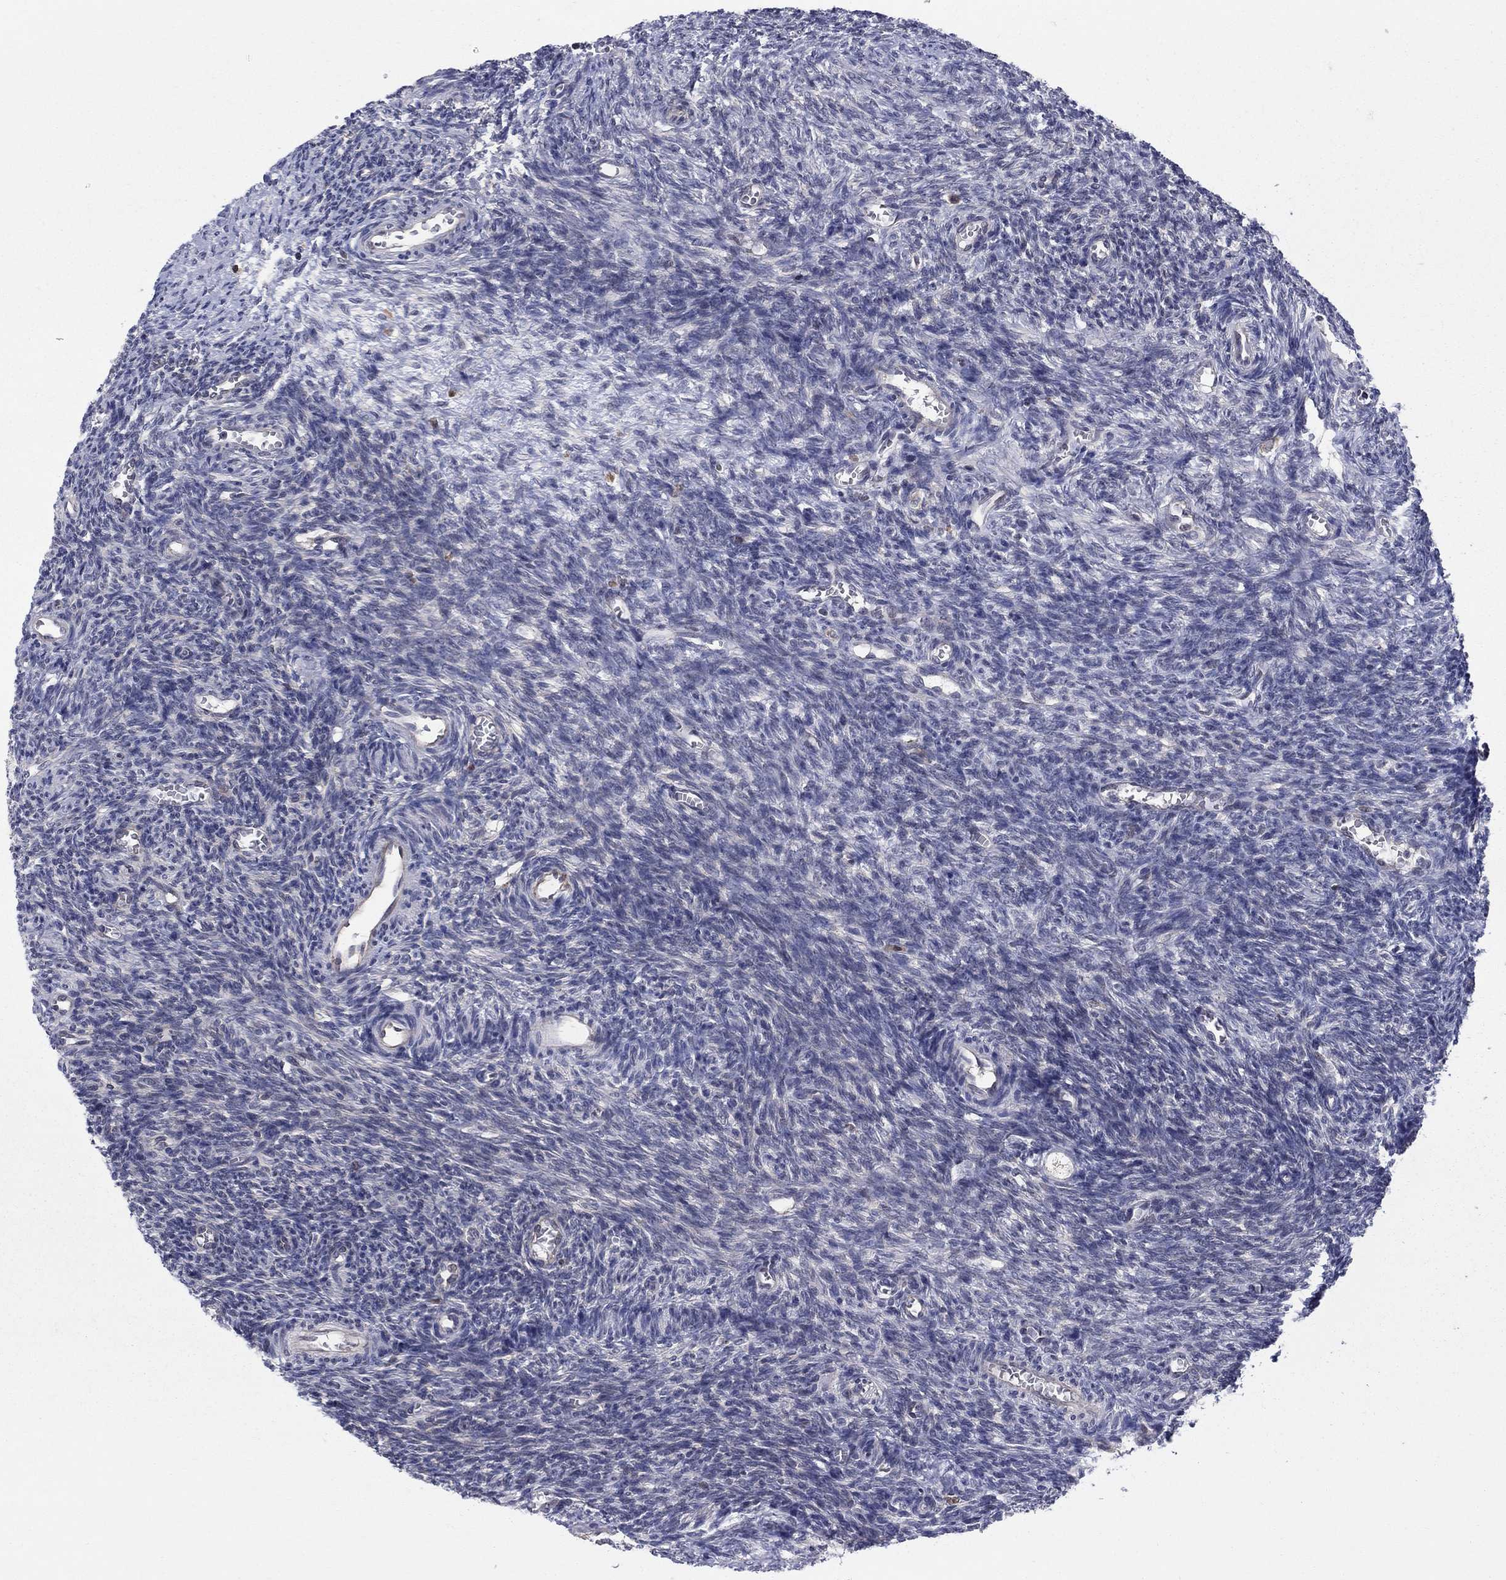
{"staining": {"intensity": "negative", "quantity": "none", "location": "none"}, "tissue": "ovary", "cell_type": "Follicle cells", "image_type": "normal", "snomed": [{"axis": "morphology", "description": "Normal tissue, NOS"}, {"axis": "topography", "description": "Ovary"}], "caption": "DAB immunohistochemical staining of benign ovary exhibits no significant positivity in follicle cells.", "gene": "ZNHIT3", "patient": {"sex": "female", "age": 27}}